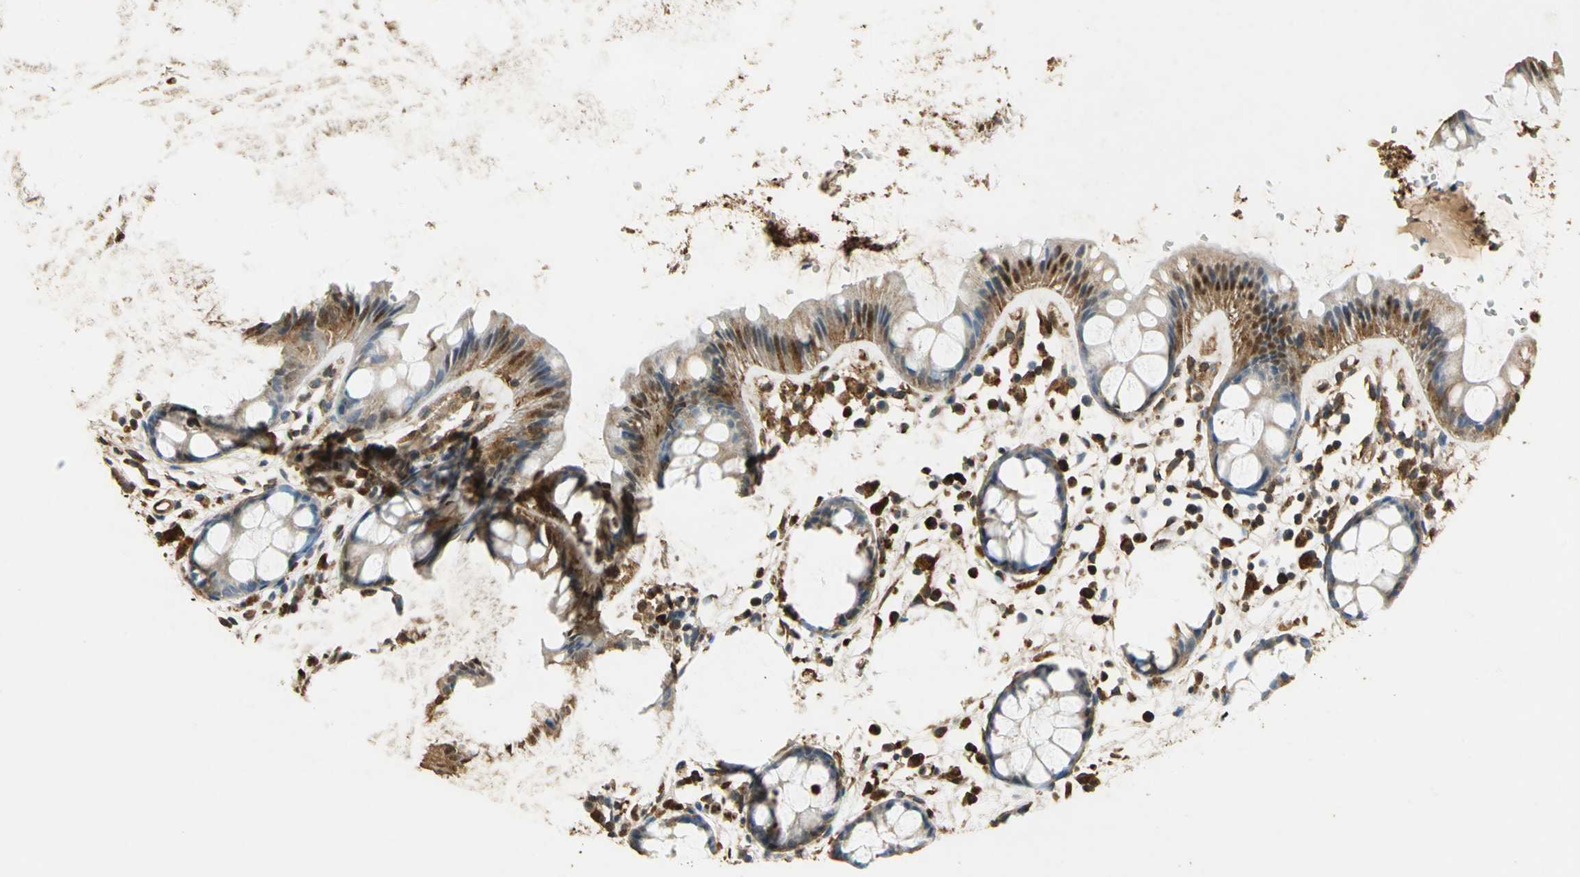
{"staining": {"intensity": "moderate", "quantity": ">75%", "location": "cytoplasmic/membranous"}, "tissue": "rectum", "cell_type": "Glandular cells", "image_type": "normal", "snomed": [{"axis": "morphology", "description": "Normal tissue, NOS"}, {"axis": "topography", "description": "Rectum"}], "caption": "Rectum was stained to show a protein in brown. There is medium levels of moderate cytoplasmic/membranous expression in approximately >75% of glandular cells. The staining is performed using DAB (3,3'-diaminobenzidine) brown chromogen to label protein expression. The nuclei are counter-stained blue using hematoxylin.", "gene": "GAPDH", "patient": {"sex": "female", "age": 66}}